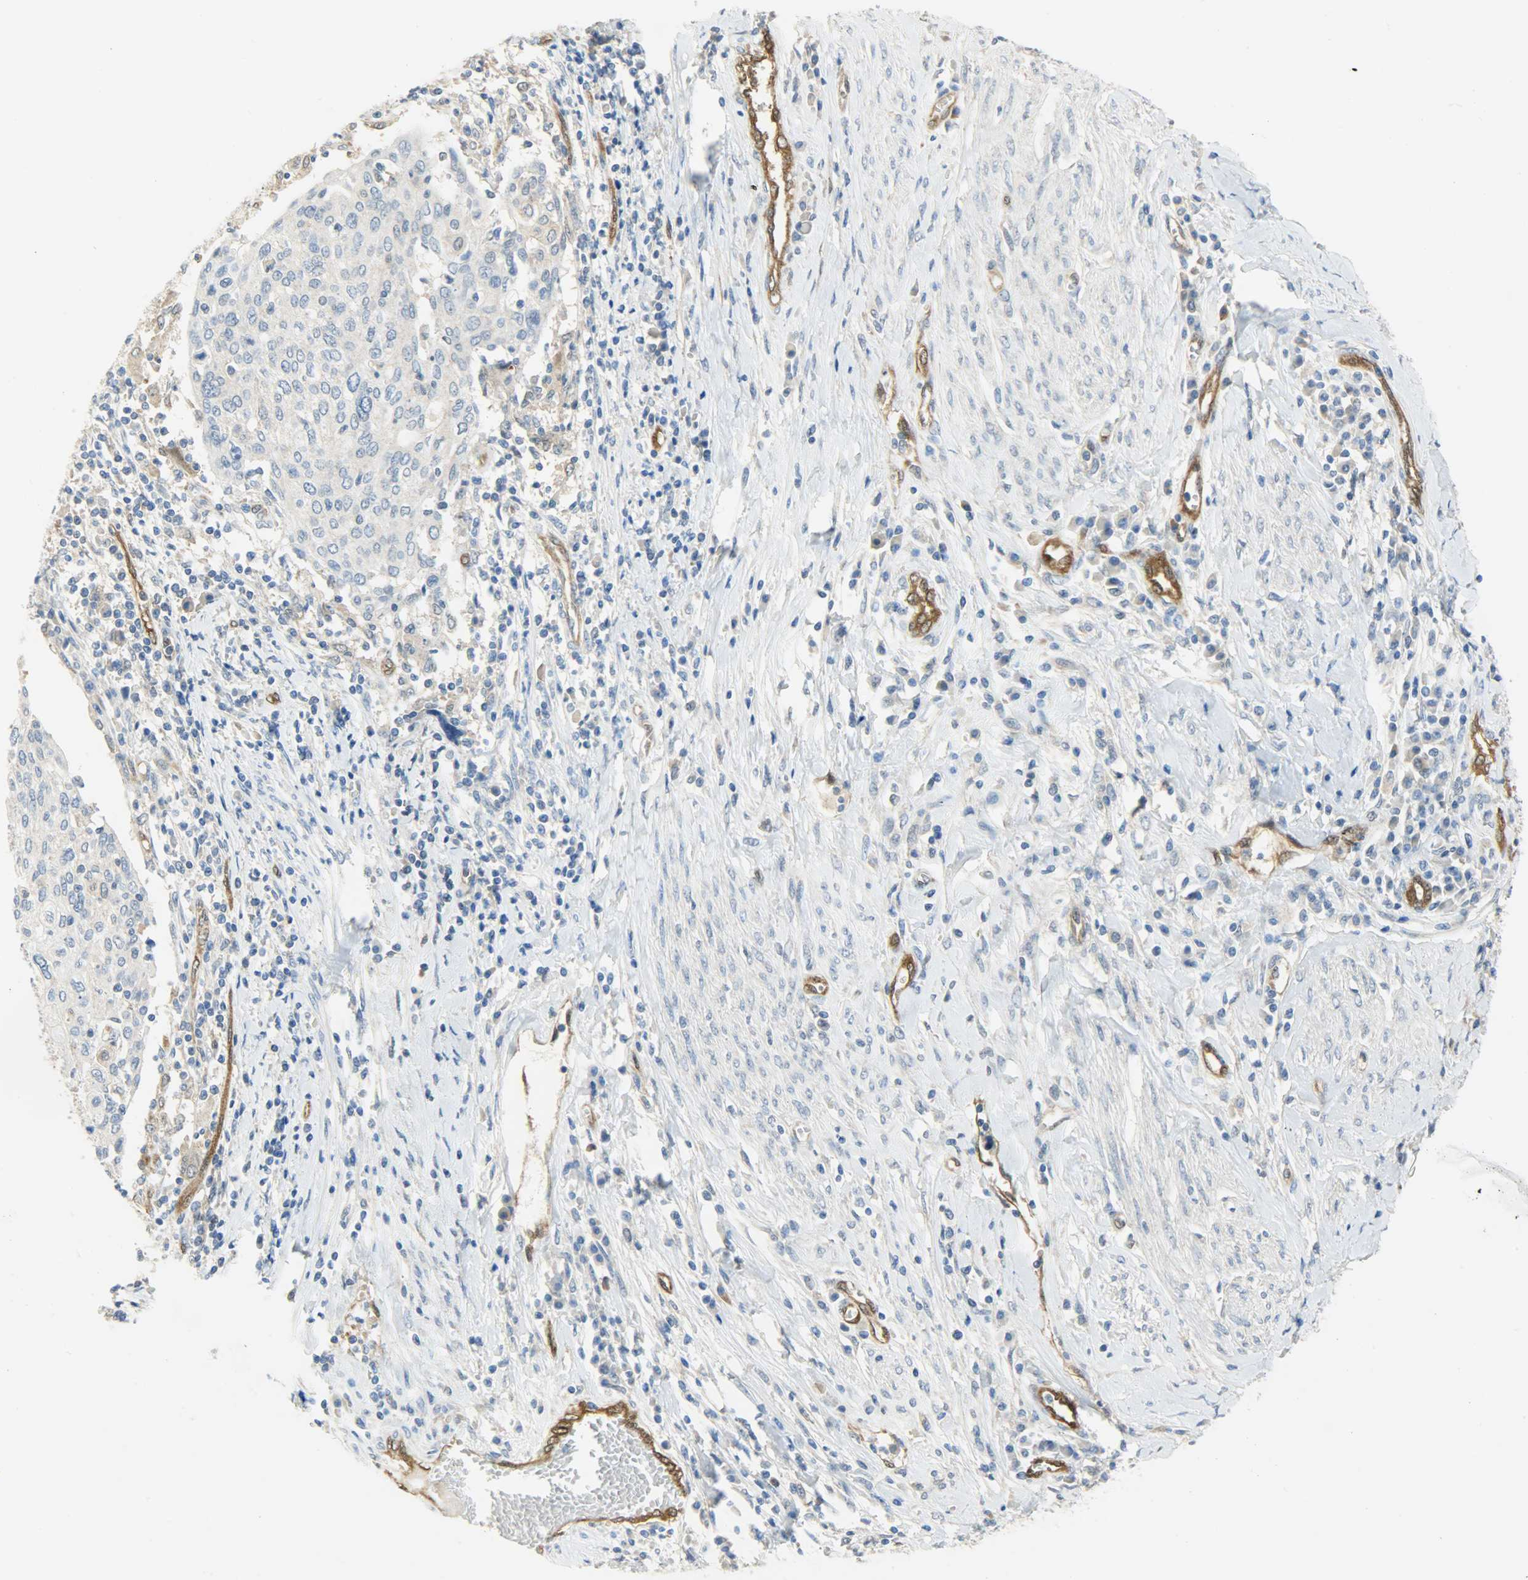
{"staining": {"intensity": "negative", "quantity": "none", "location": "none"}, "tissue": "cervical cancer", "cell_type": "Tumor cells", "image_type": "cancer", "snomed": [{"axis": "morphology", "description": "Squamous cell carcinoma, NOS"}, {"axis": "topography", "description": "Cervix"}], "caption": "Human cervical cancer (squamous cell carcinoma) stained for a protein using IHC demonstrates no expression in tumor cells.", "gene": "FKBP1A", "patient": {"sex": "female", "age": 40}}